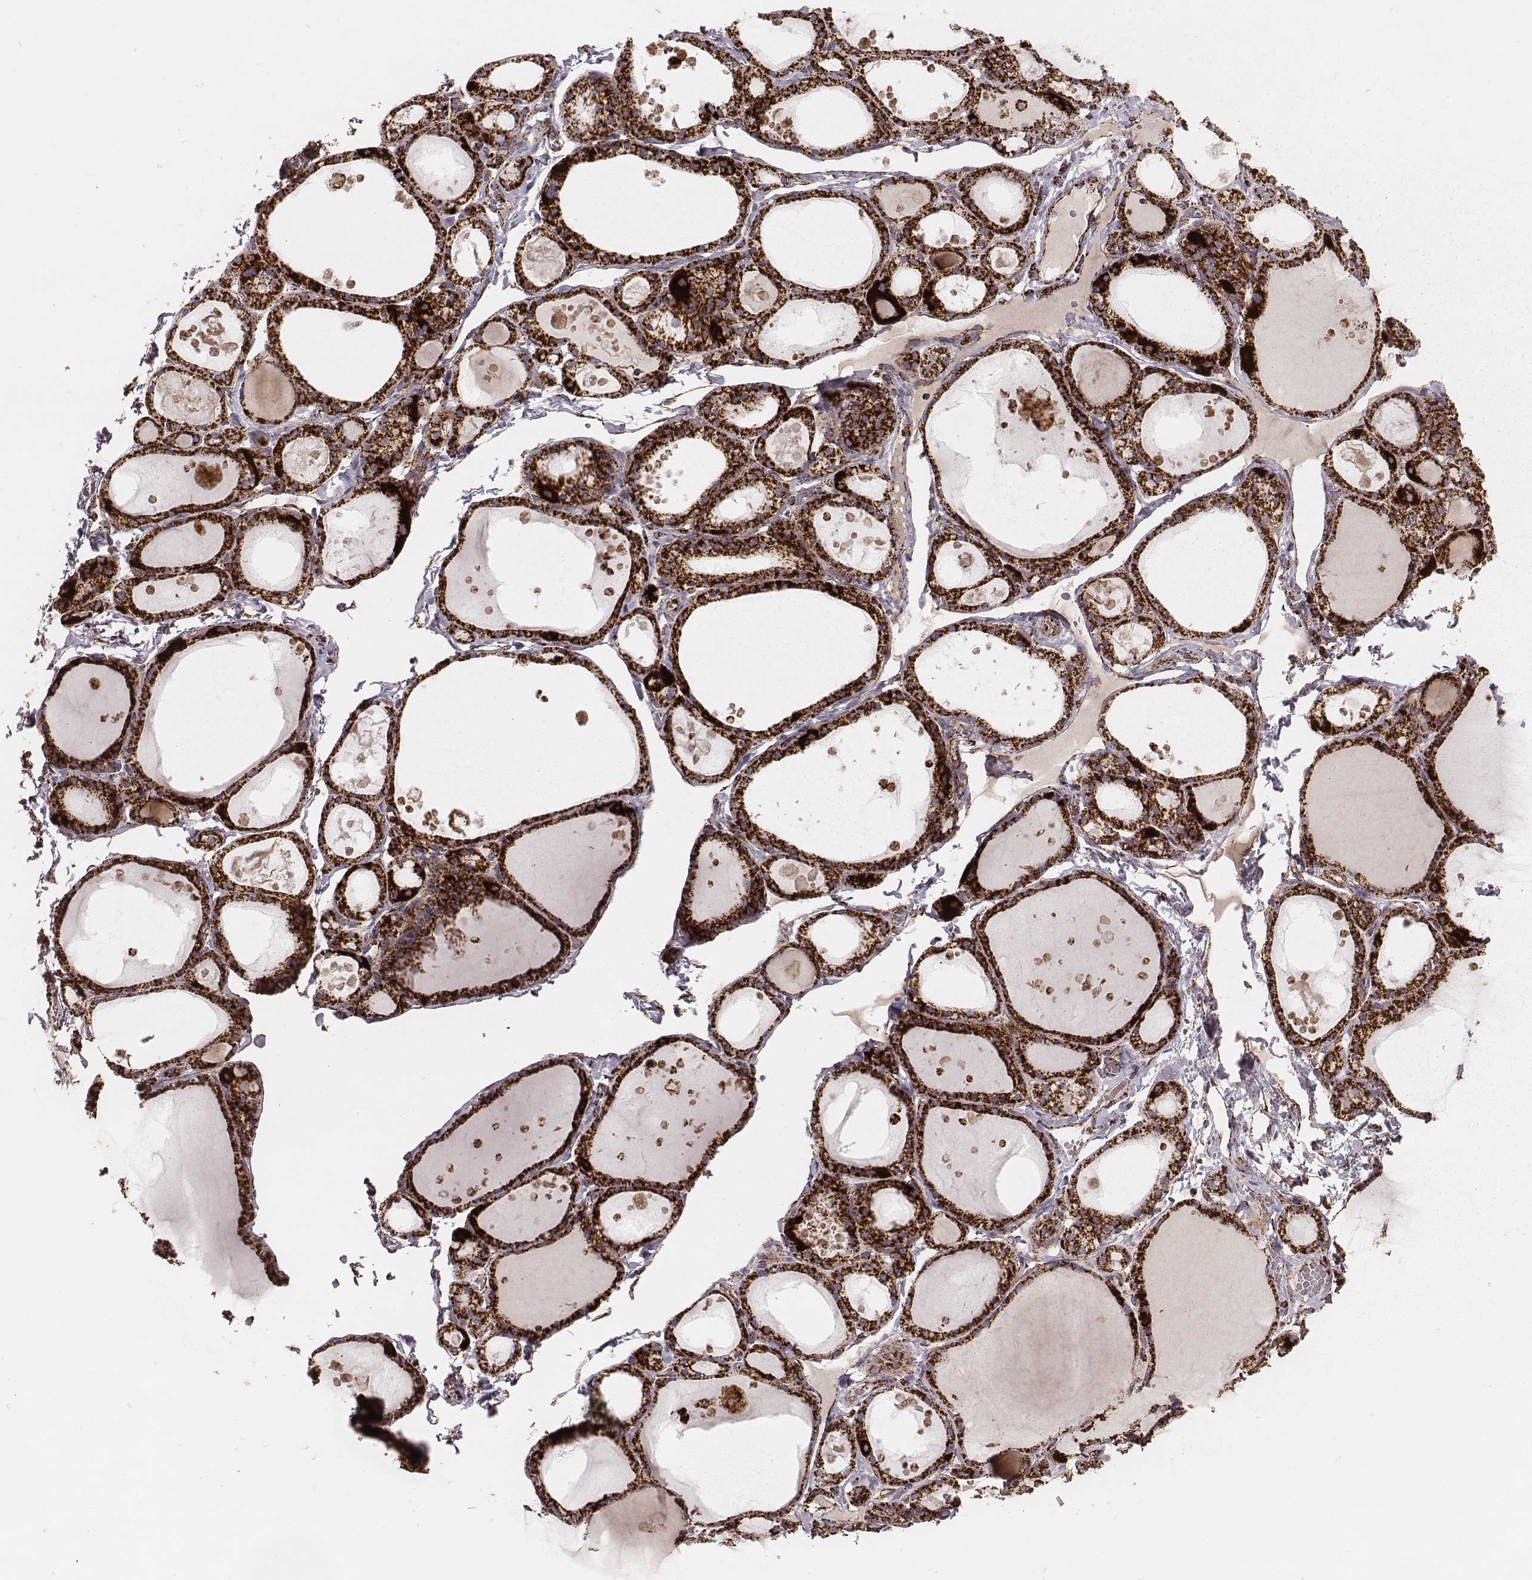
{"staining": {"intensity": "strong", "quantity": ">75%", "location": "cytoplasmic/membranous"}, "tissue": "thyroid gland", "cell_type": "Glandular cells", "image_type": "normal", "snomed": [{"axis": "morphology", "description": "Normal tissue, NOS"}, {"axis": "topography", "description": "Thyroid gland"}], "caption": "Brown immunohistochemical staining in unremarkable human thyroid gland demonstrates strong cytoplasmic/membranous expression in approximately >75% of glandular cells.", "gene": "TUFM", "patient": {"sex": "male", "age": 68}}